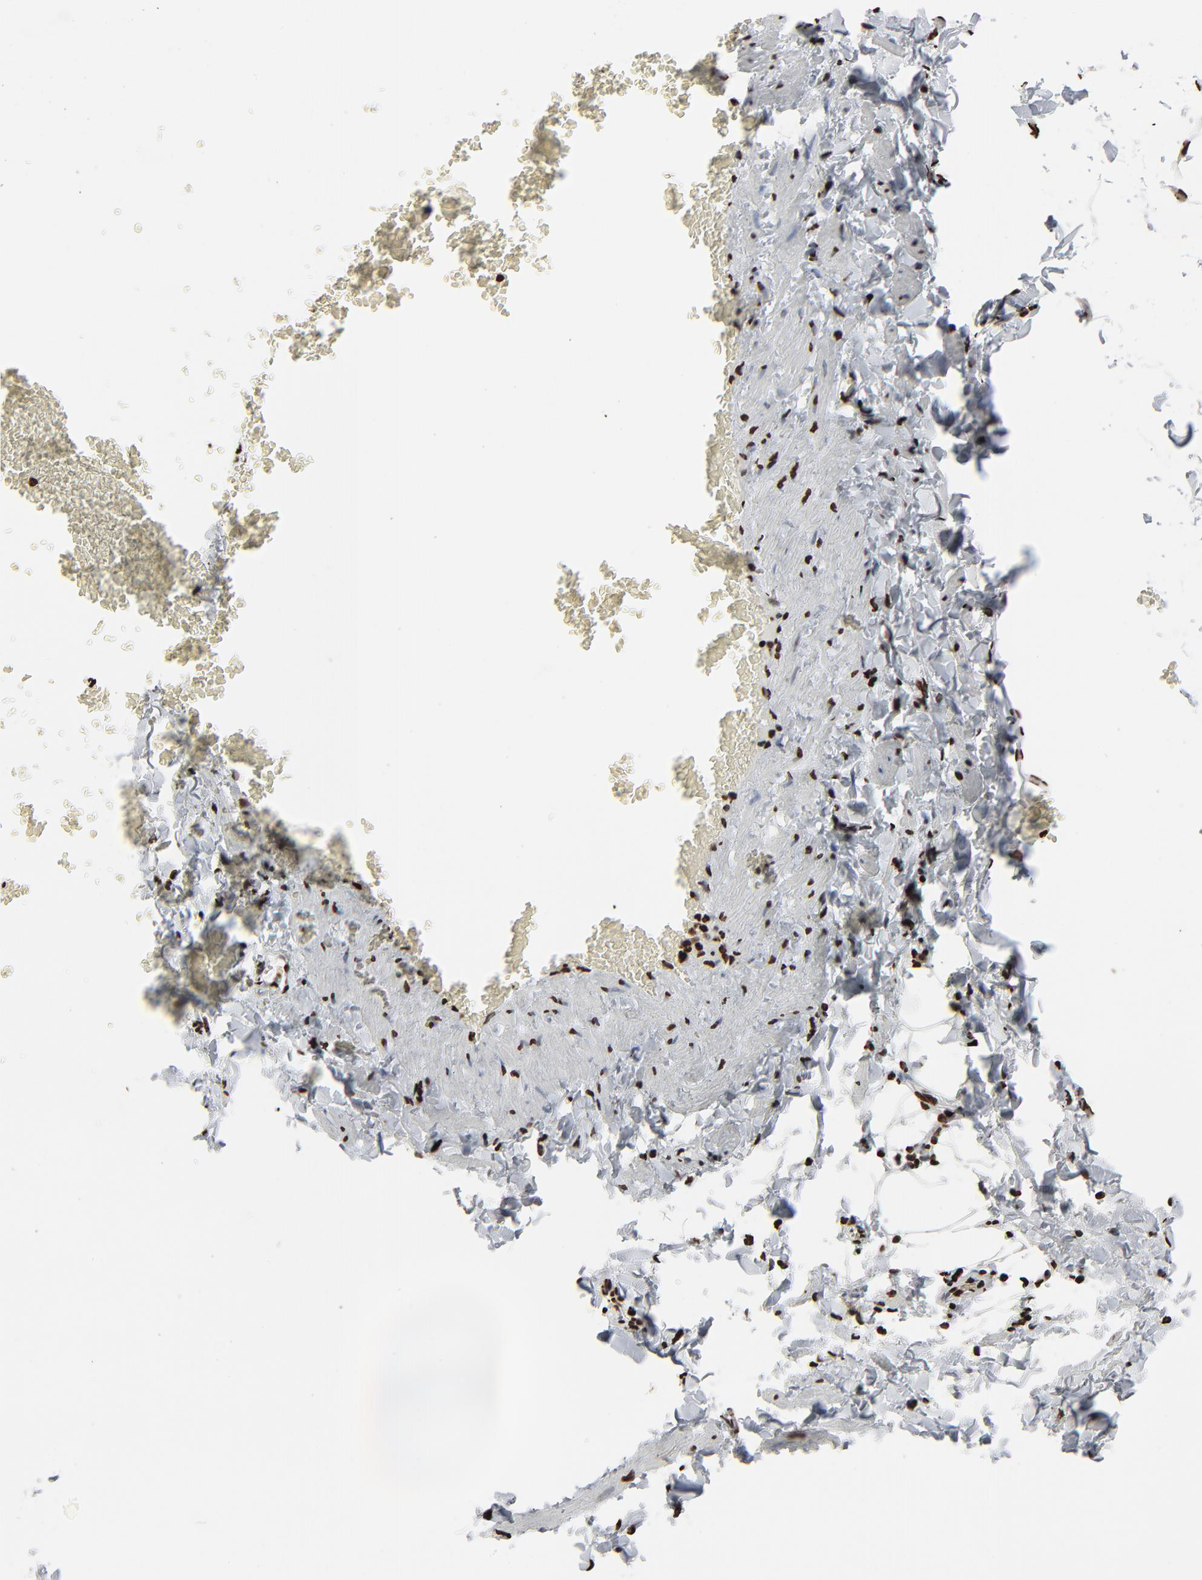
{"staining": {"intensity": "strong", "quantity": ">75%", "location": "nuclear"}, "tissue": "adipose tissue", "cell_type": "Adipocytes", "image_type": "normal", "snomed": [{"axis": "morphology", "description": "Normal tissue, NOS"}, {"axis": "topography", "description": "Vascular tissue"}], "caption": "Adipose tissue stained with a brown dye shows strong nuclear positive positivity in approximately >75% of adipocytes.", "gene": "H3", "patient": {"sex": "male", "age": 41}}